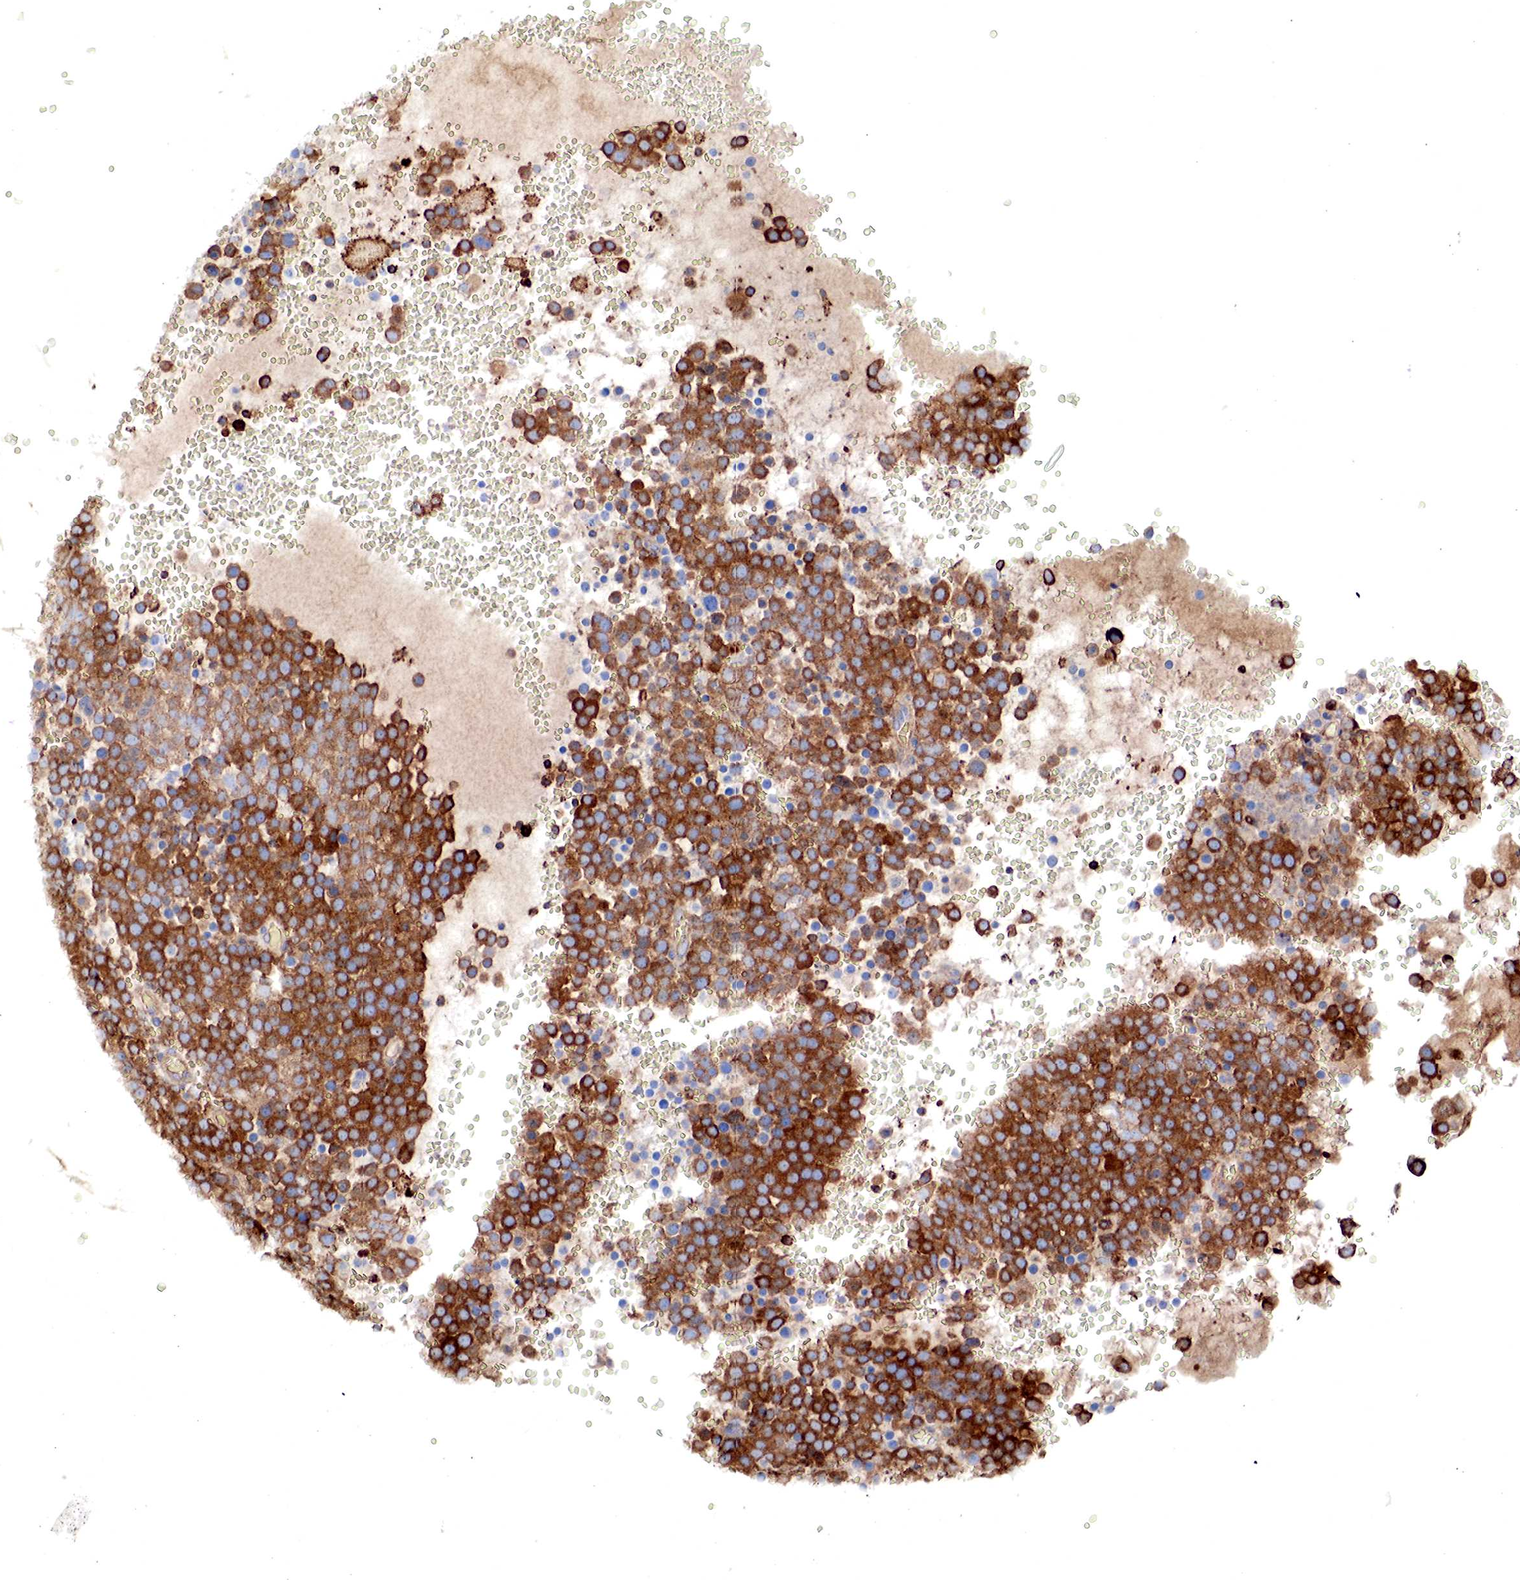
{"staining": {"intensity": "strong", "quantity": ">75%", "location": "cytoplasmic/membranous"}, "tissue": "testis cancer", "cell_type": "Tumor cells", "image_type": "cancer", "snomed": [{"axis": "morphology", "description": "Seminoma, NOS"}, {"axis": "topography", "description": "Testis"}], "caption": "A micrograph of testis cancer stained for a protein displays strong cytoplasmic/membranous brown staining in tumor cells.", "gene": "G6PD", "patient": {"sex": "male", "age": 71}}